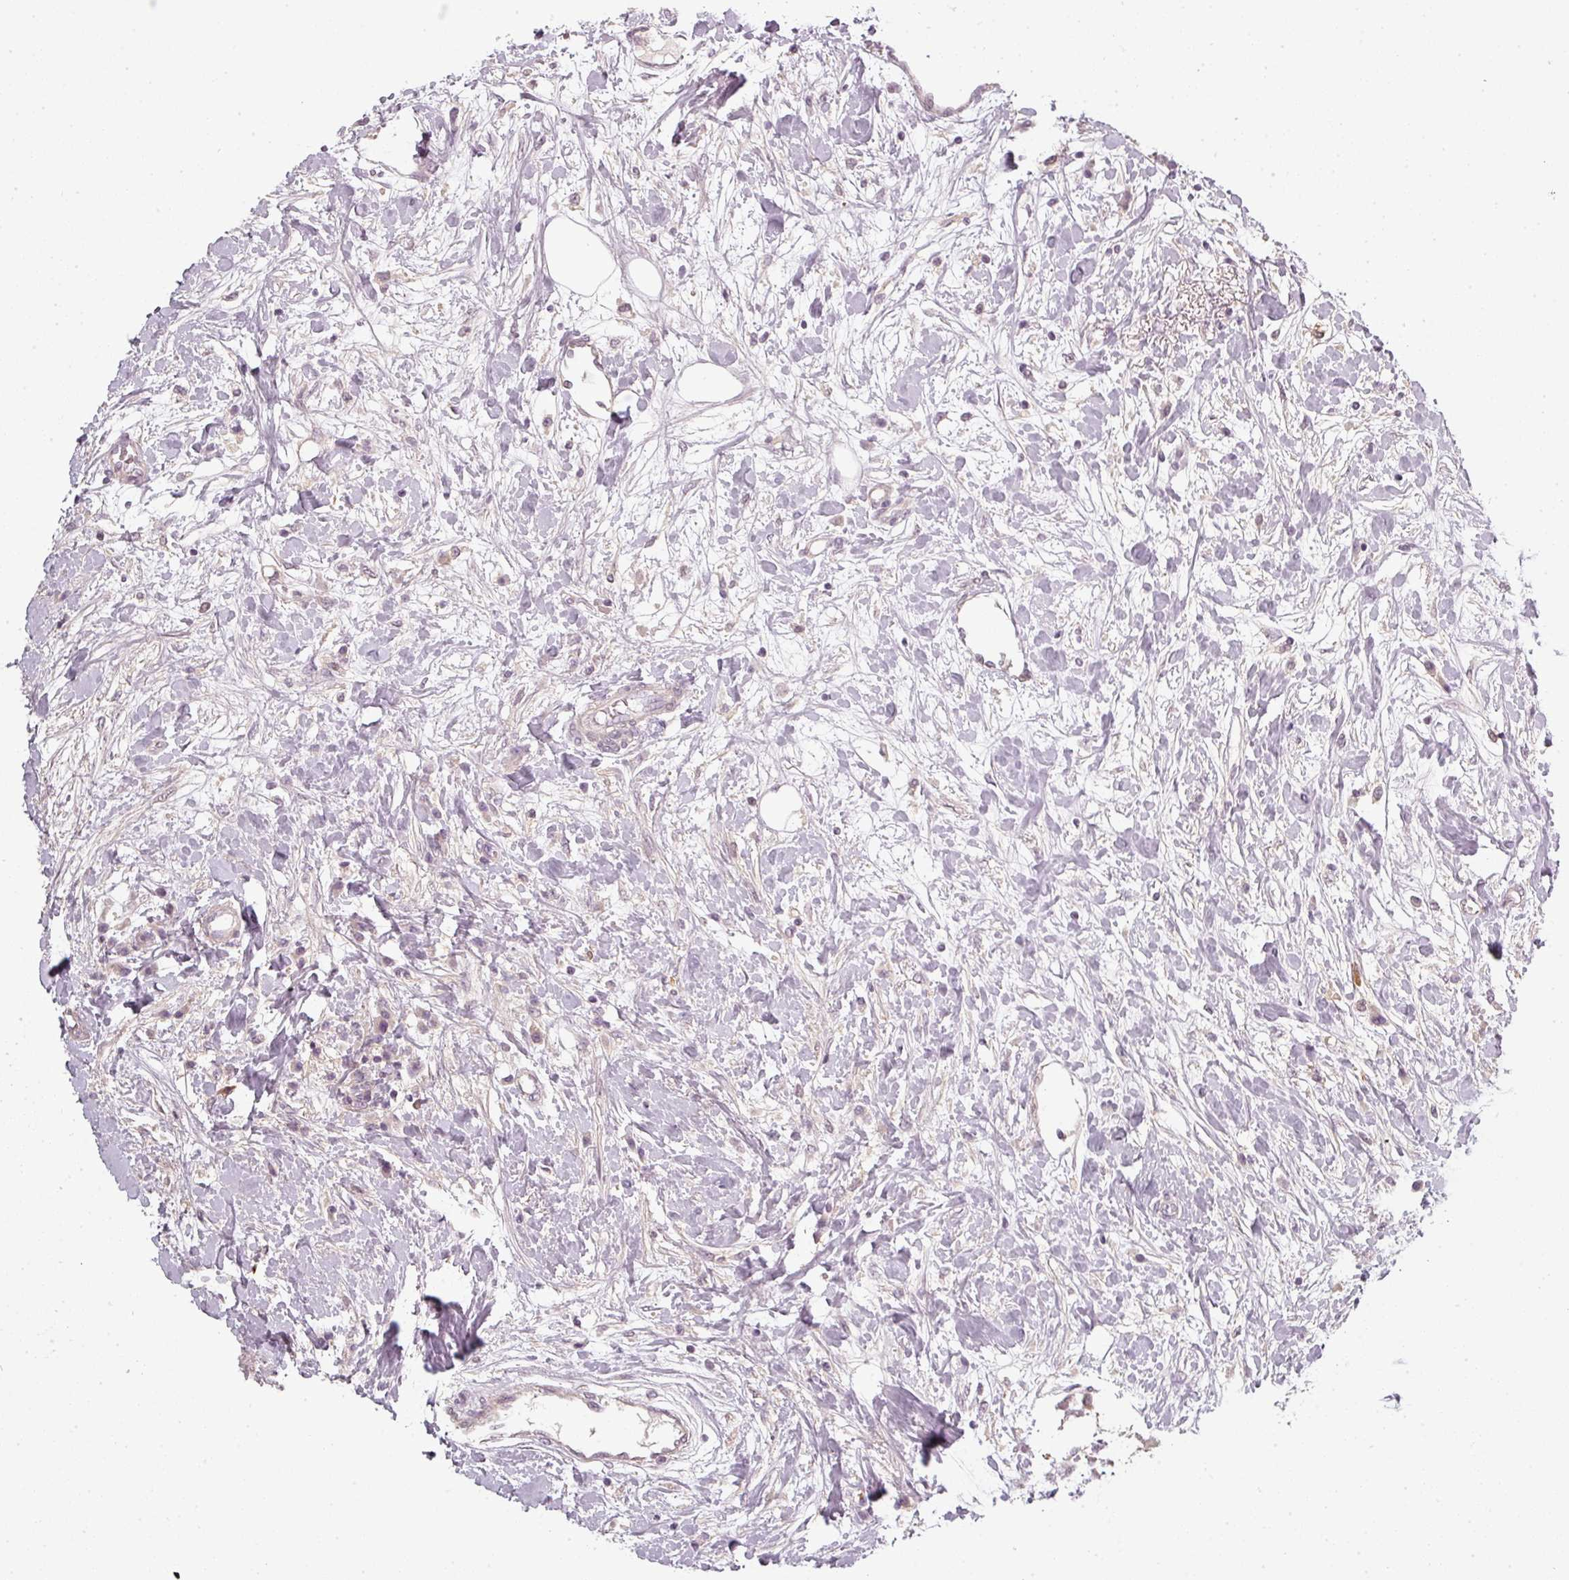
{"staining": {"intensity": "negative", "quantity": "none", "location": "none"}, "tissue": "breast cancer", "cell_type": "Tumor cells", "image_type": "cancer", "snomed": [{"axis": "morphology", "description": "Duct carcinoma"}, {"axis": "topography", "description": "Breast"}], "caption": "The immunohistochemistry micrograph has no significant expression in tumor cells of breast cancer (infiltrating ductal carcinoma) tissue.", "gene": "SLC16A9", "patient": {"sex": "female", "age": 61}}